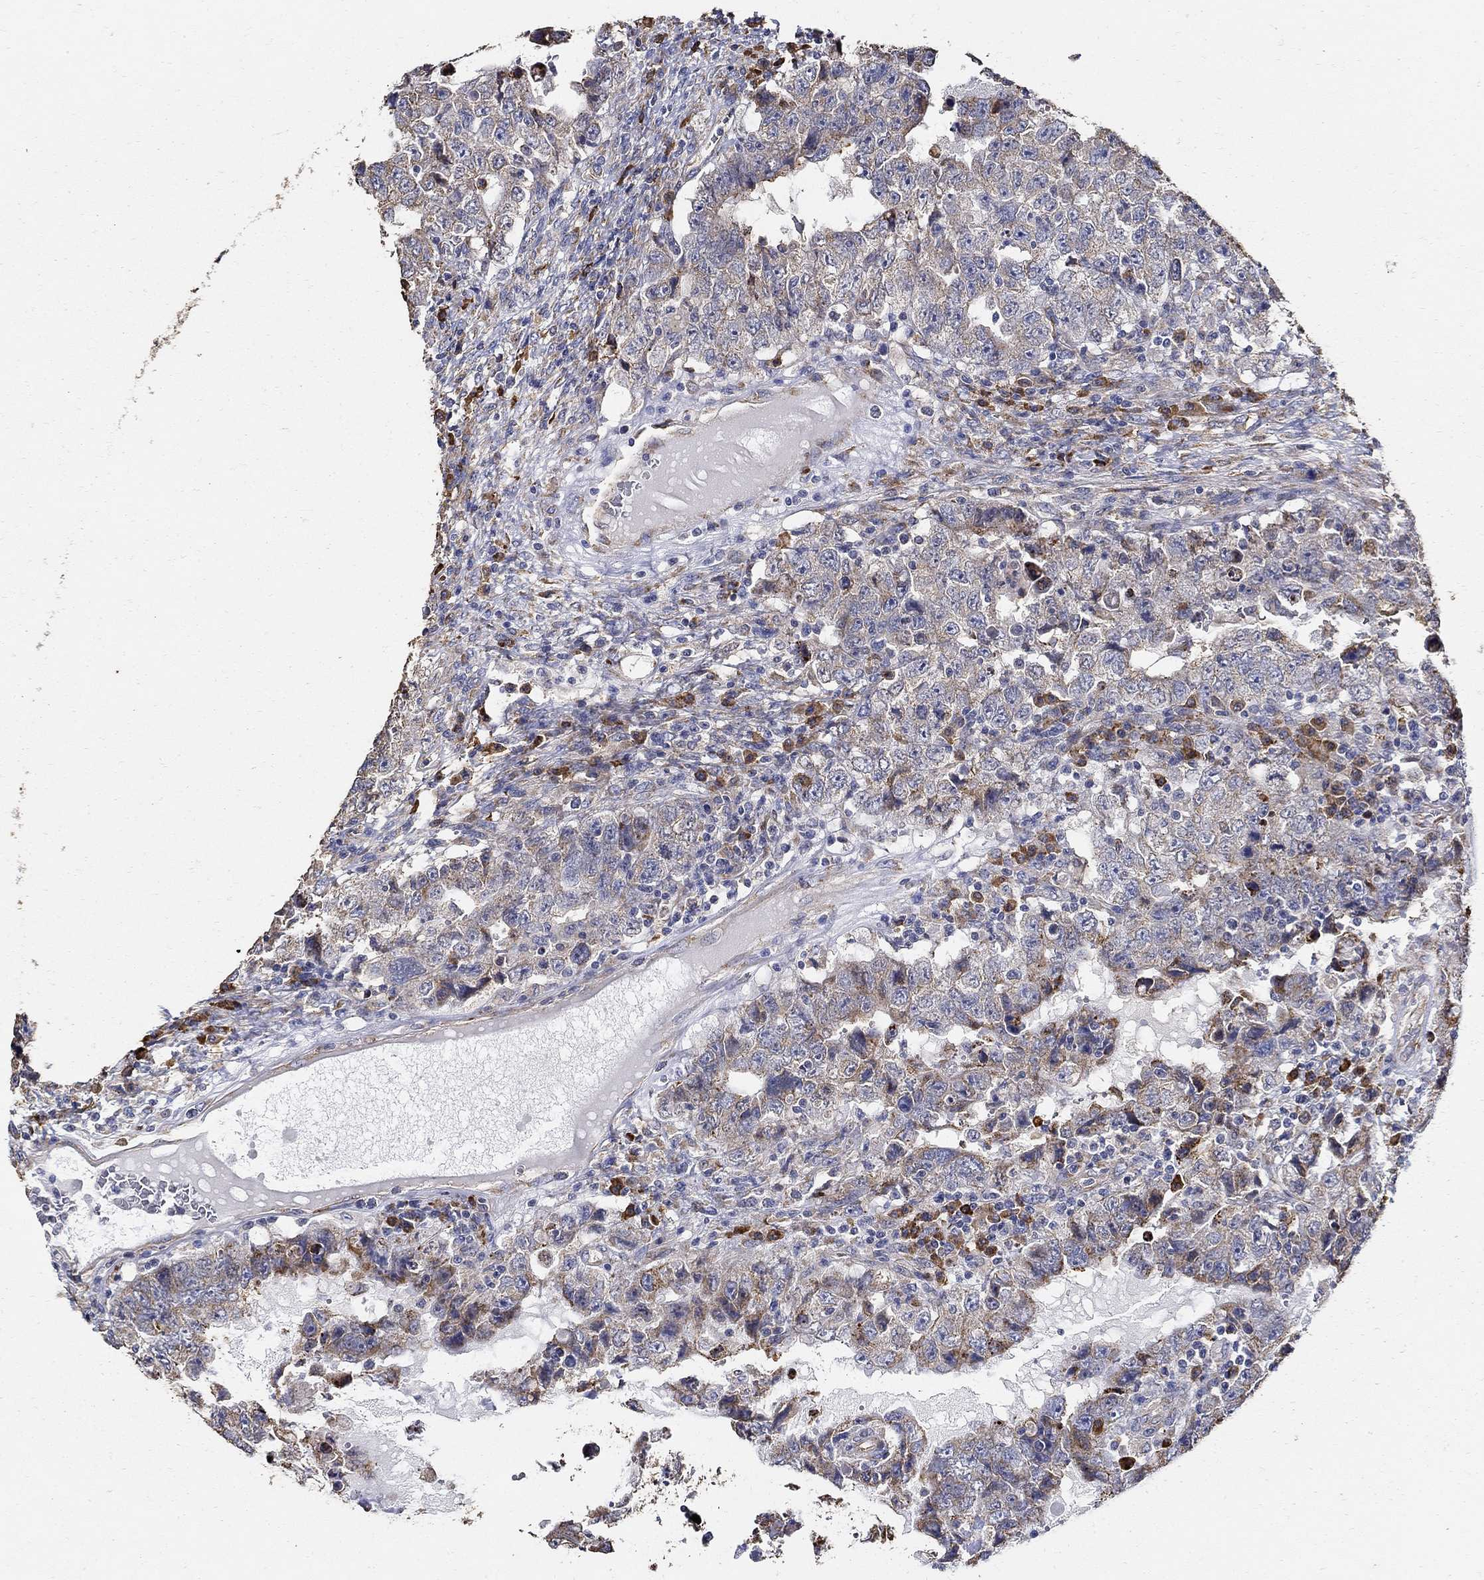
{"staining": {"intensity": "moderate", "quantity": ">75%", "location": "cytoplasmic/membranous"}, "tissue": "testis cancer", "cell_type": "Tumor cells", "image_type": "cancer", "snomed": [{"axis": "morphology", "description": "Carcinoma, Embryonal, NOS"}, {"axis": "topography", "description": "Testis"}], "caption": "A high-resolution histopathology image shows immunohistochemistry staining of testis cancer, which displays moderate cytoplasmic/membranous staining in approximately >75% of tumor cells.", "gene": "EMILIN3", "patient": {"sex": "male", "age": 26}}